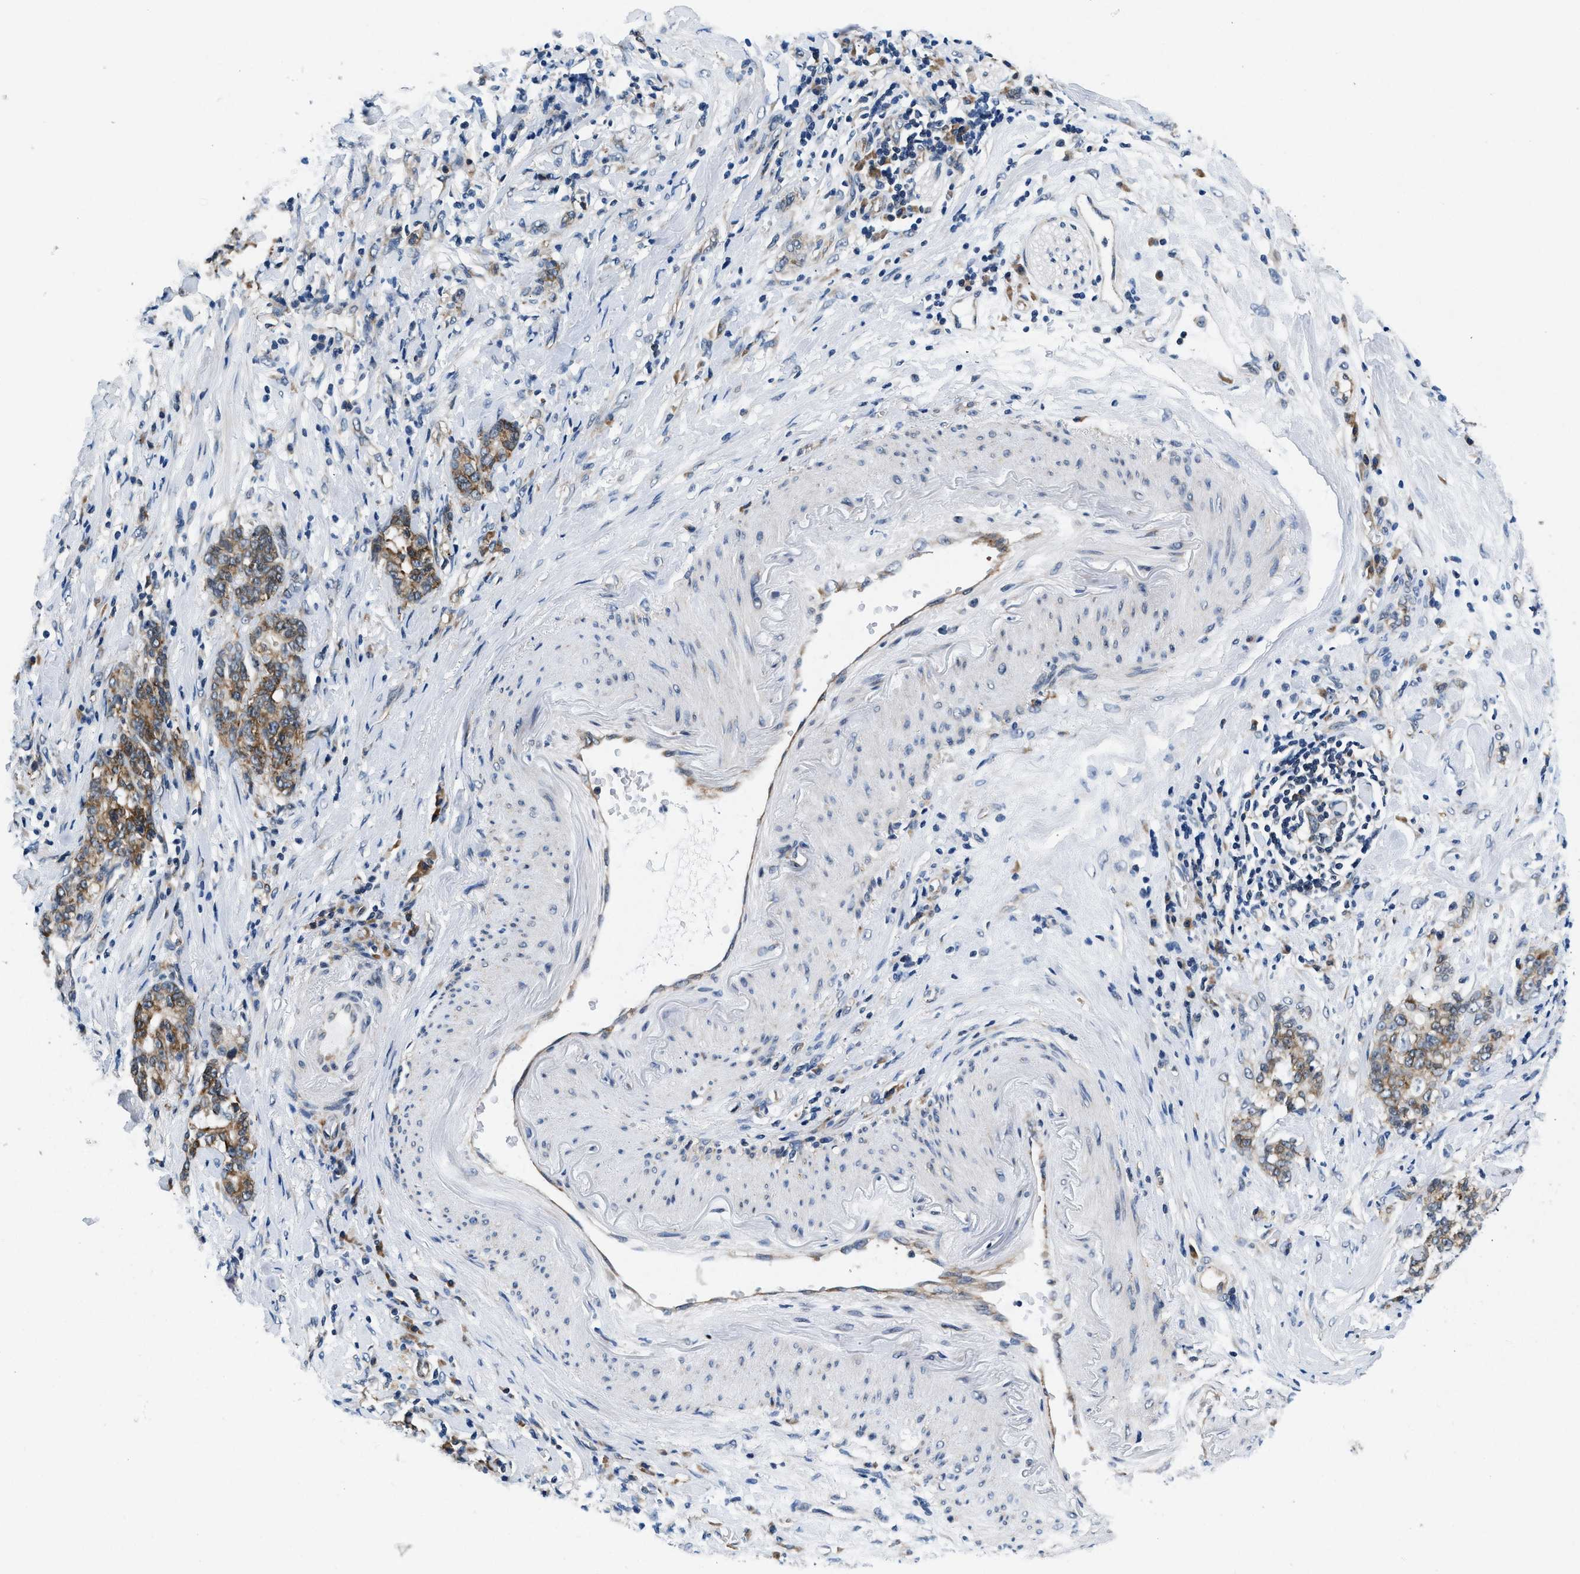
{"staining": {"intensity": "moderate", "quantity": ">75%", "location": "cytoplasmic/membranous"}, "tissue": "stomach cancer", "cell_type": "Tumor cells", "image_type": "cancer", "snomed": [{"axis": "morphology", "description": "Adenocarcinoma, NOS"}, {"axis": "topography", "description": "Stomach, lower"}], "caption": "A medium amount of moderate cytoplasmic/membranous staining is present in about >75% of tumor cells in stomach cancer (adenocarcinoma) tissue.", "gene": "PA2G4", "patient": {"sex": "male", "age": 88}}